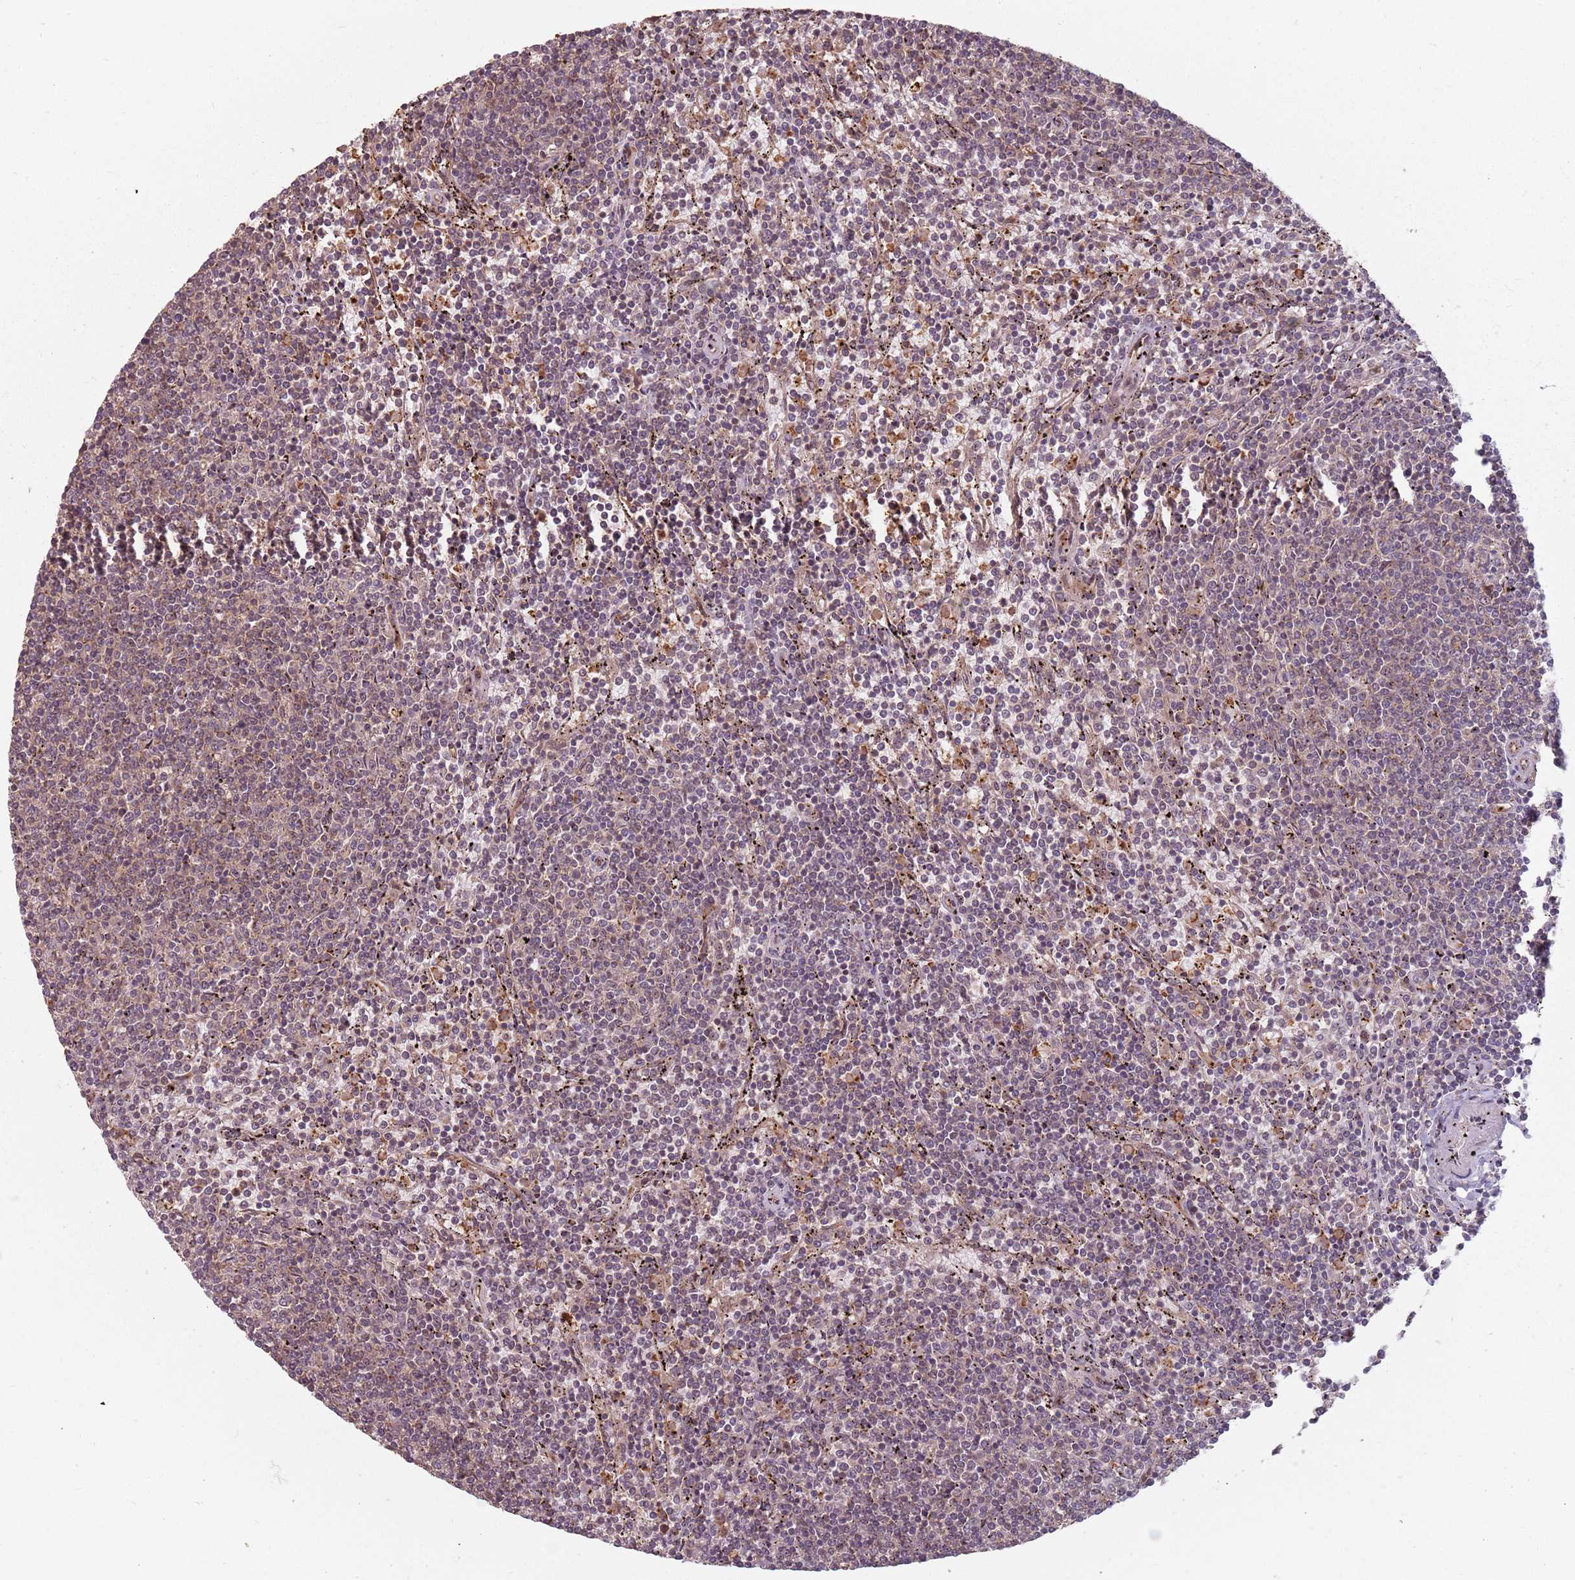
{"staining": {"intensity": "weak", "quantity": "25%-75%", "location": "cytoplasmic/membranous"}, "tissue": "lymphoma", "cell_type": "Tumor cells", "image_type": "cancer", "snomed": [{"axis": "morphology", "description": "Malignant lymphoma, non-Hodgkin's type, Low grade"}, {"axis": "topography", "description": "Spleen"}], "caption": "A micrograph of human lymphoma stained for a protein demonstrates weak cytoplasmic/membranous brown staining in tumor cells.", "gene": "C3orf14", "patient": {"sex": "female", "age": 50}}